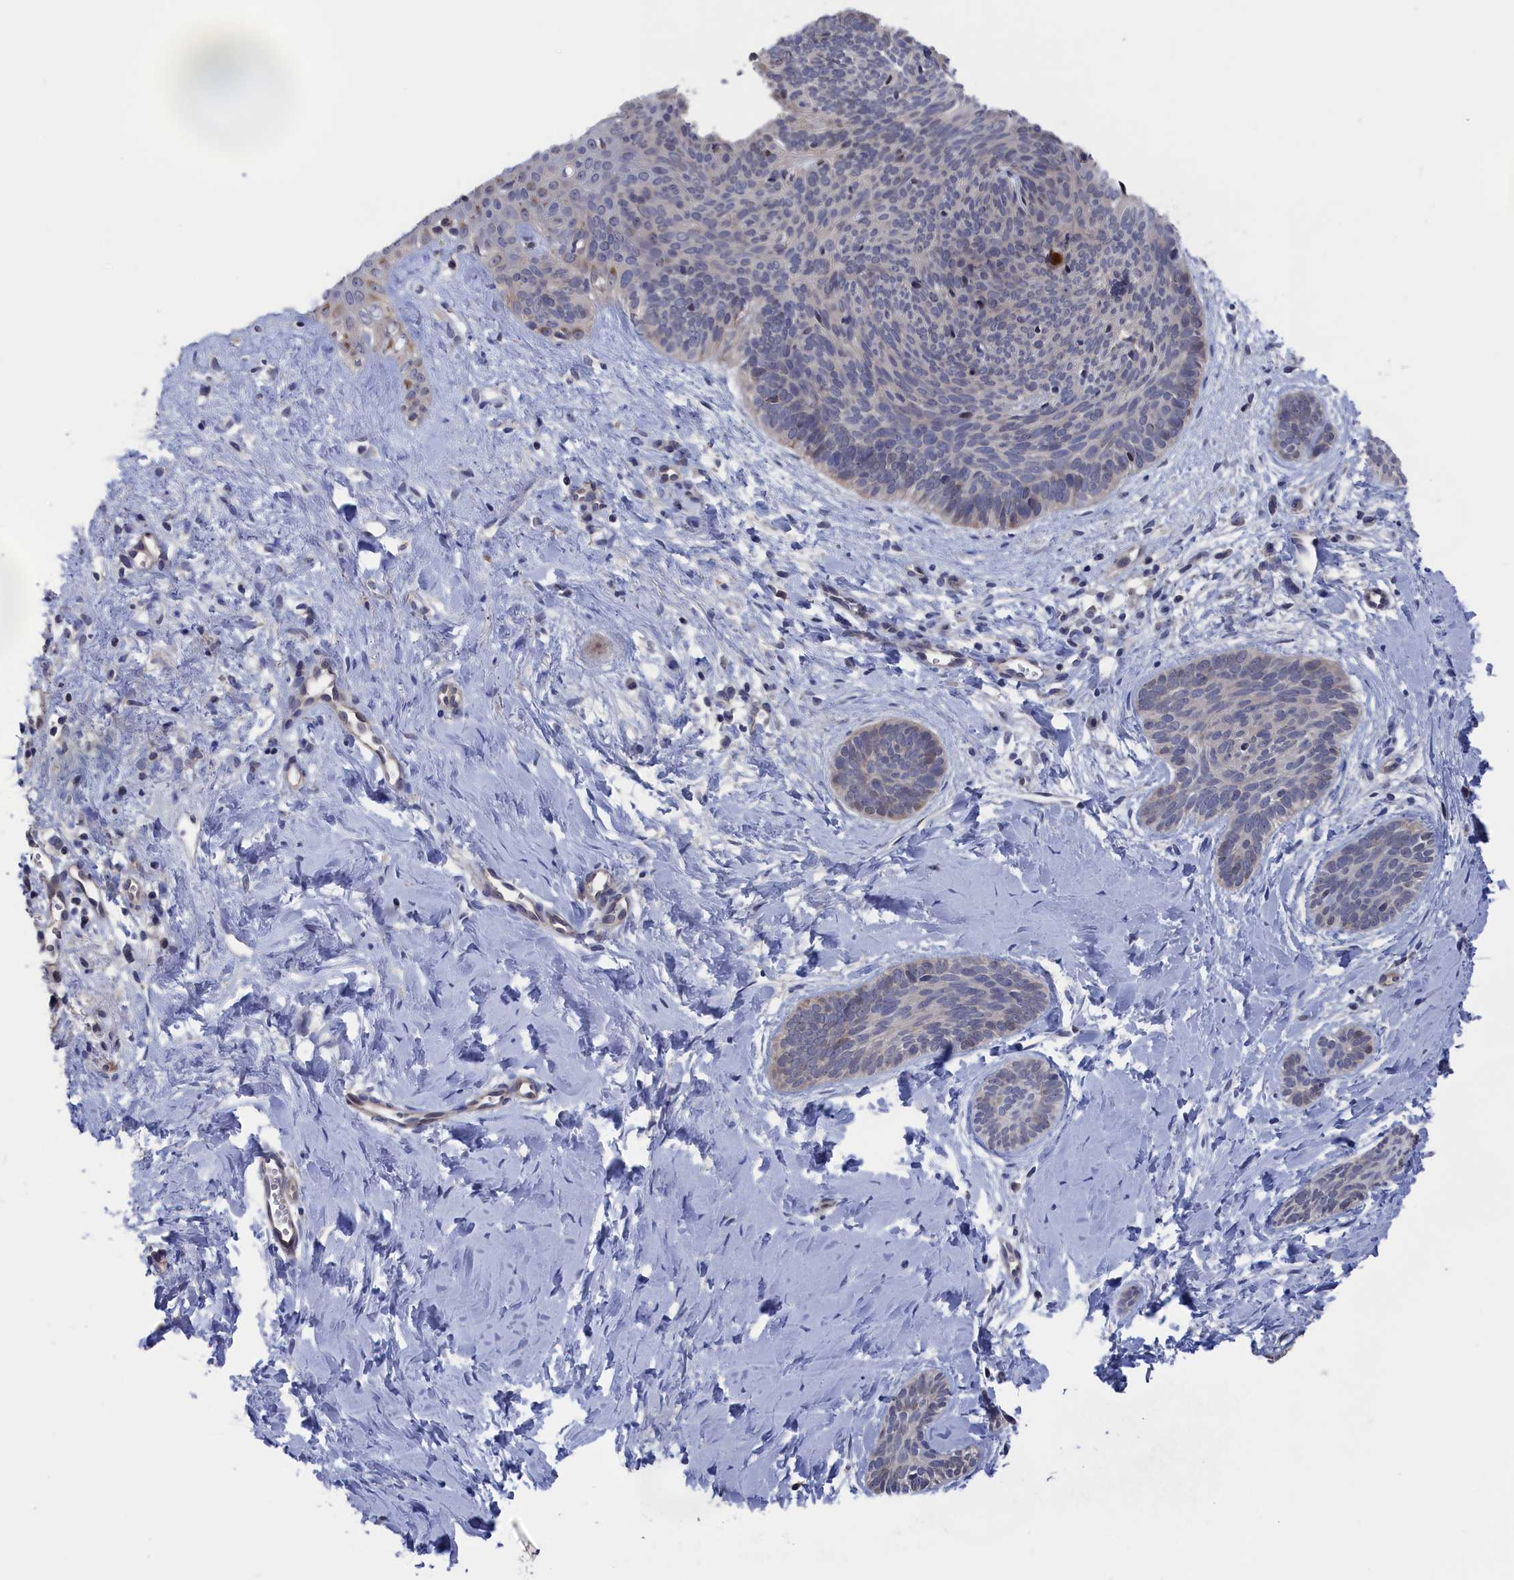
{"staining": {"intensity": "negative", "quantity": "none", "location": "none"}, "tissue": "skin cancer", "cell_type": "Tumor cells", "image_type": "cancer", "snomed": [{"axis": "morphology", "description": "Basal cell carcinoma"}, {"axis": "topography", "description": "Skin"}], "caption": "There is no significant expression in tumor cells of skin cancer. The staining was performed using DAB to visualize the protein expression in brown, while the nuclei were stained in blue with hematoxylin (Magnification: 20x).", "gene": "NUTF2", "patient": {"sex": "female", "age": 81}}